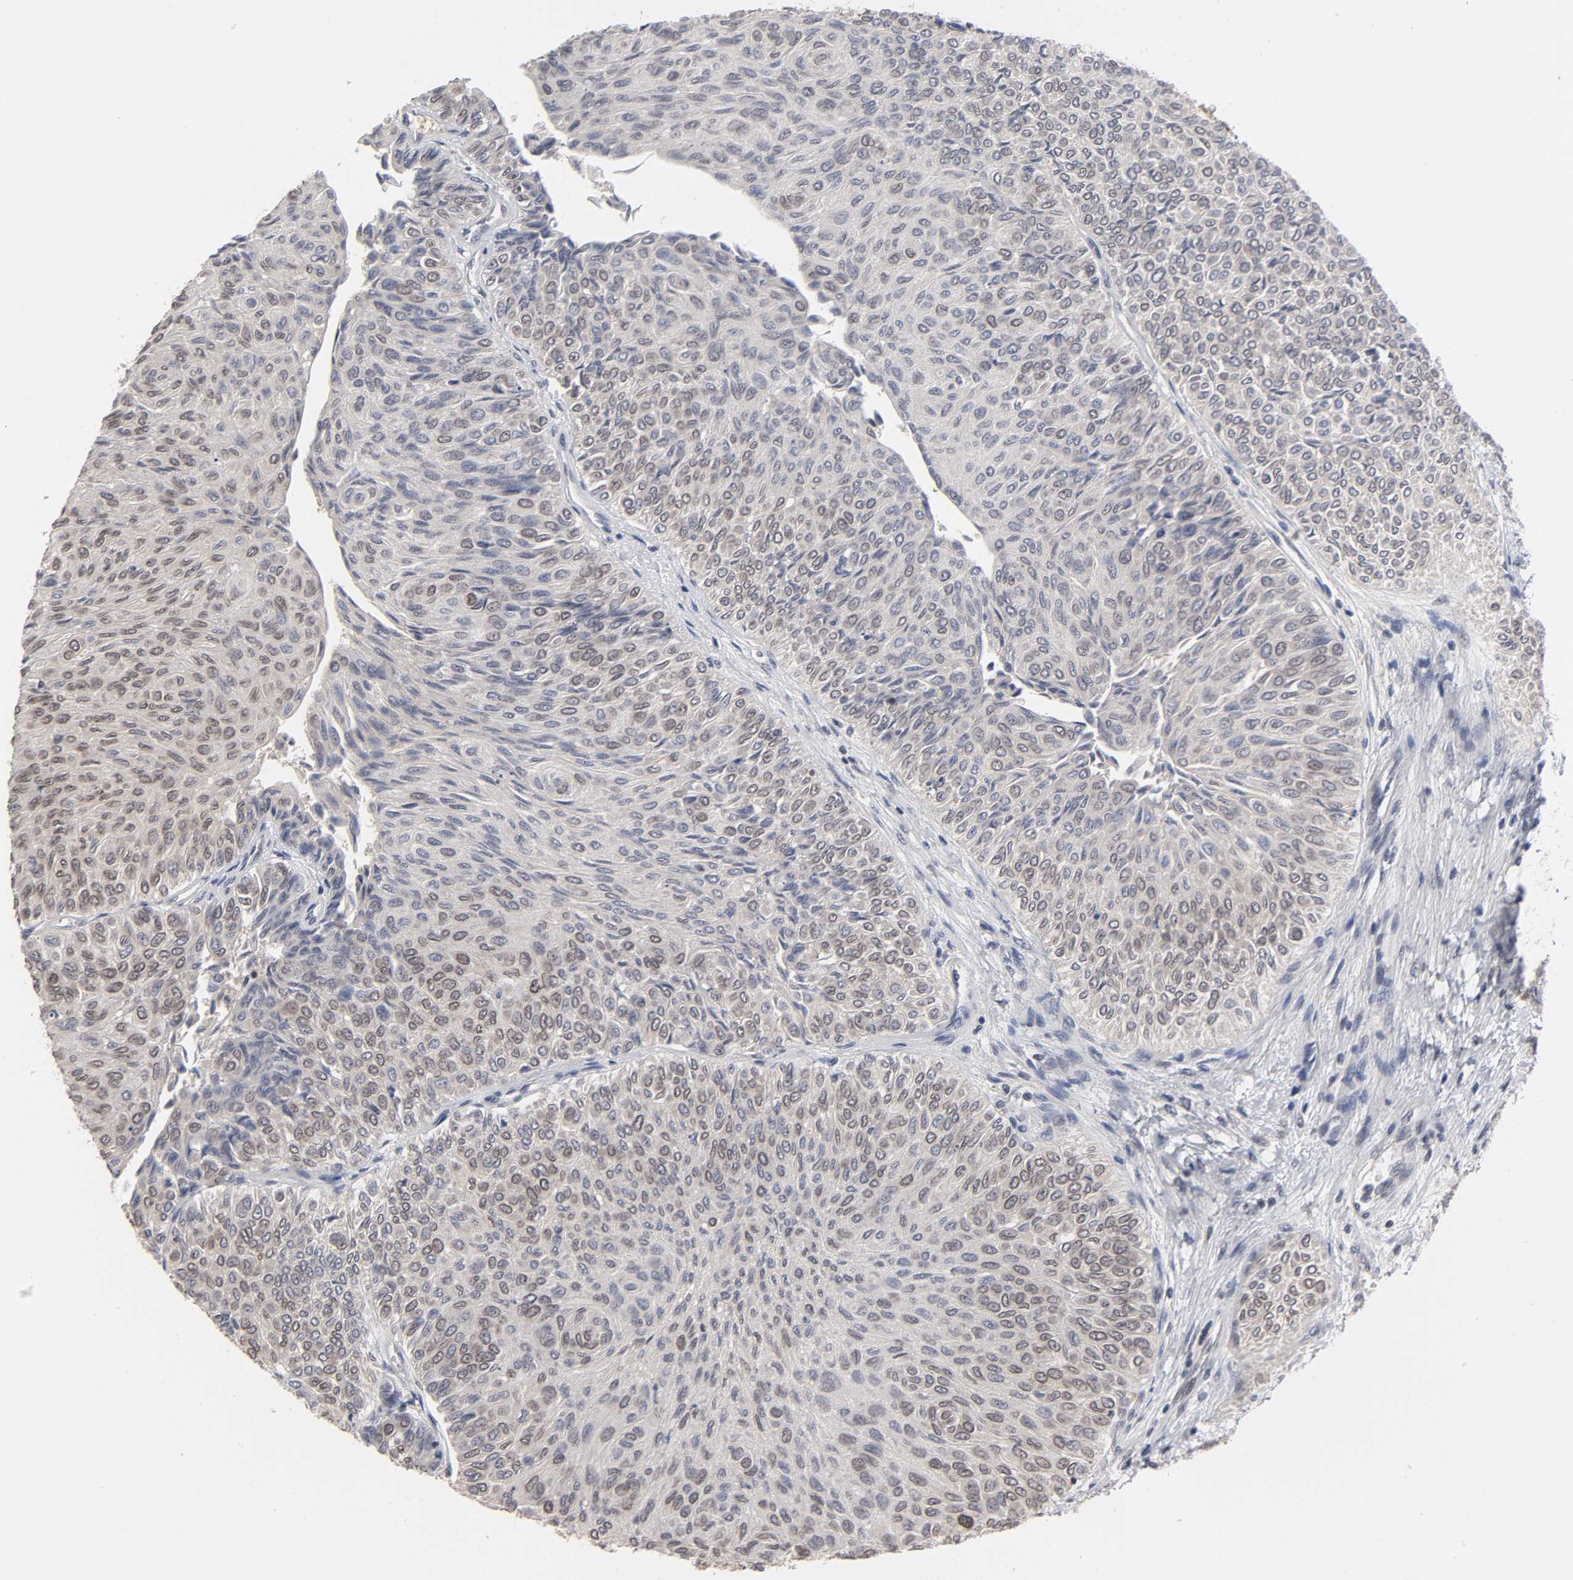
{"staining": {"intensity": "weak", "quantity": "25%-75%", "location": "cytoplasmic/membranous,nuclear"}, "tissue": "urothelial cancer", "cell_type": "Tumor cells", "image_type": "cancer", "snomed": [{"axis": "morphology", "description": "Urothelial carcinoma, Low grade"}, {"axis": "topography", "description": "Urinary bladder"}], "caption": "Immunohistochemical staining of urothelial cancer shows weak cytoplasmic/membranous and nuclear protein staining in approximately 25%-75% of tumor cells.", "gene": "CPN2", "patient": {"sex": "male", "age": 78}}